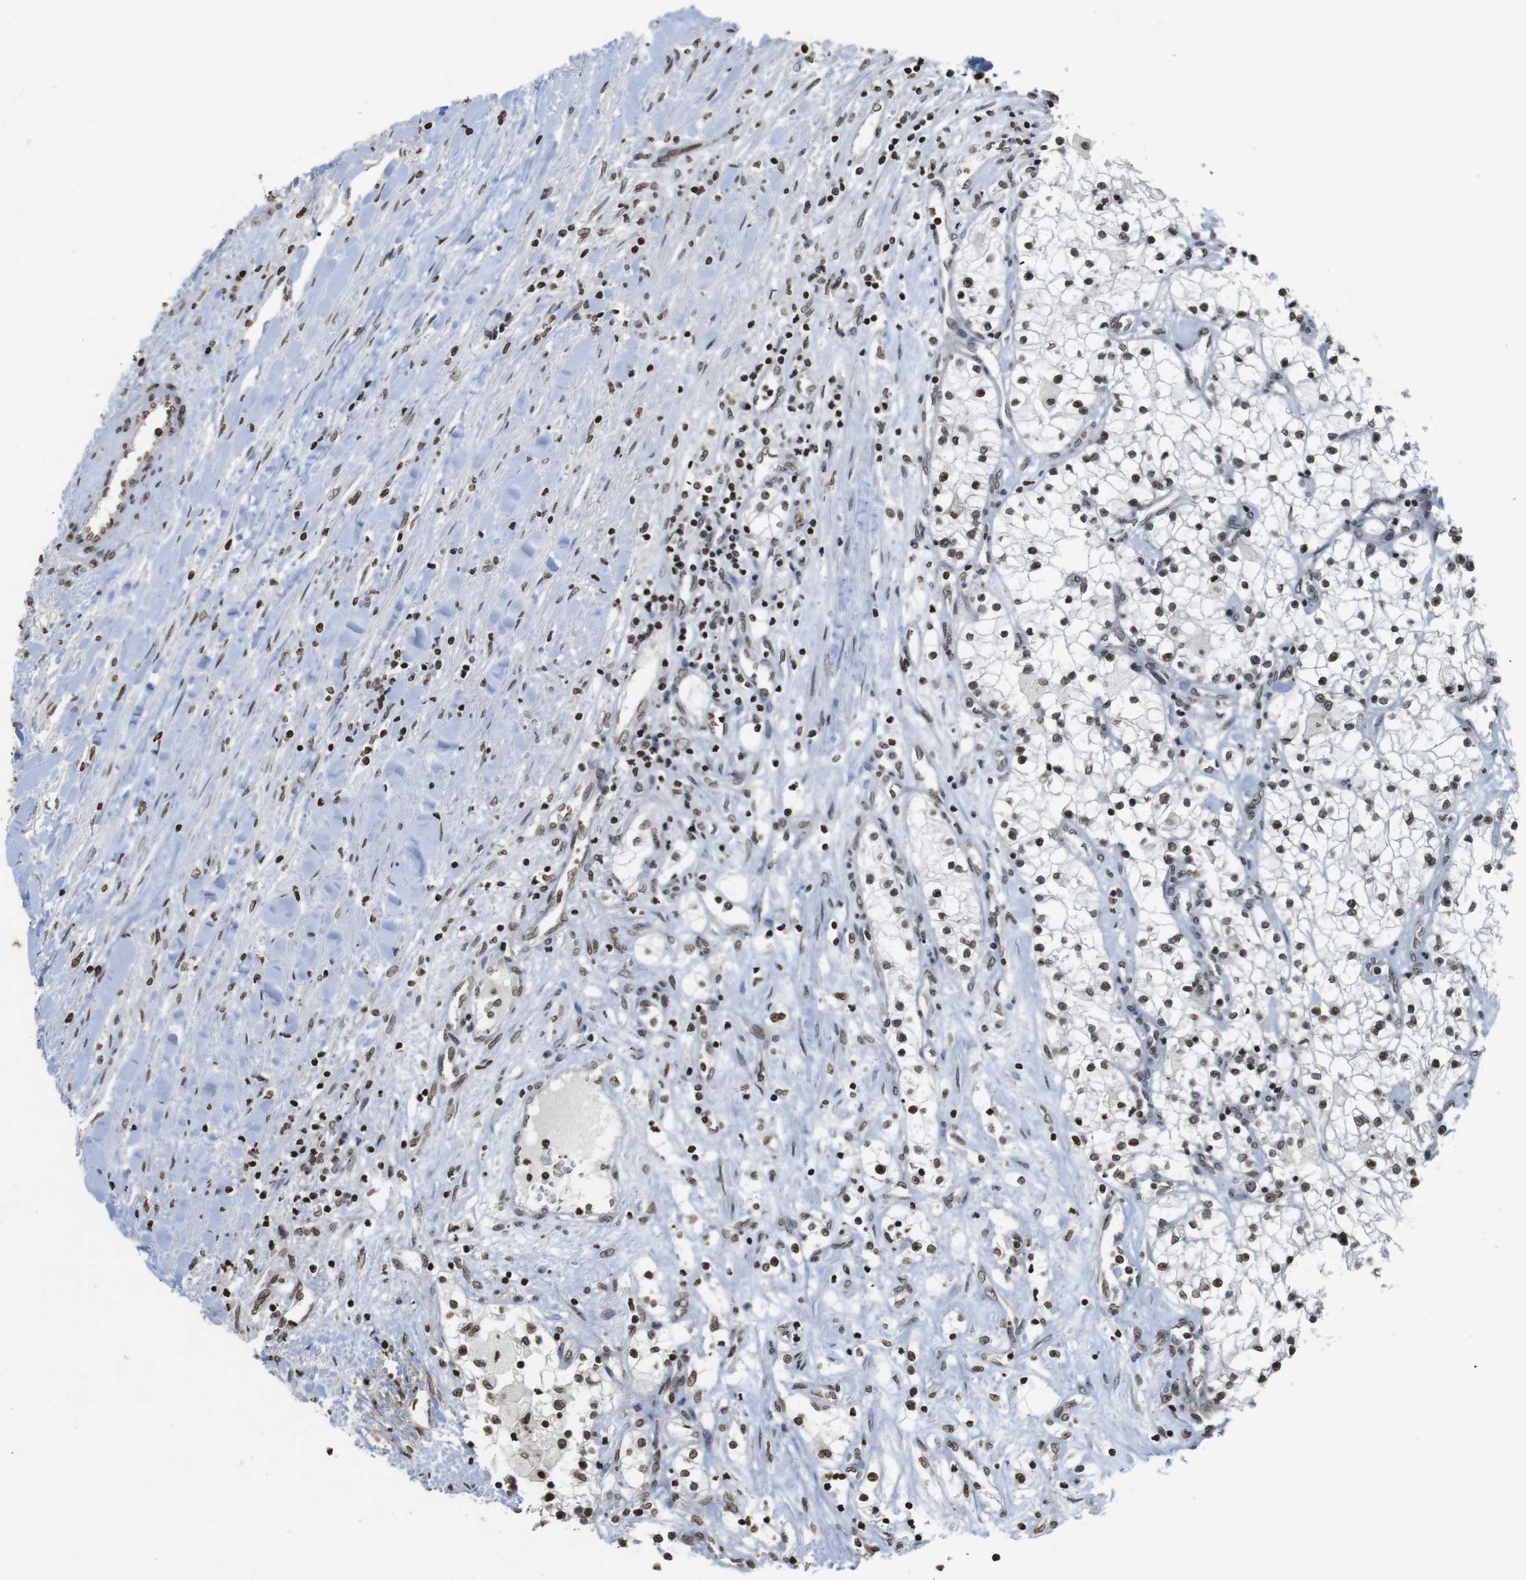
{"staining": {"intensity": "weak", "quantity": ">75%", "location": "nuclear"}, "tissue": "renal cancer", "cell_type": "Tumor cells", "image_type": "cancer", "snomed": [{"axis": "morphology", "description": "Adenocarcinoma, NOS"}, {"axis": "topography", "description": "Kidney"}], "caption": "Renal cancer stained with DAB (3,3'-diaminobenzidine) immunohistochemistry (IHC) reveals low levels of weak nuclear expression in approximately >75% of tumor cells. (Brightfield microscopy of DAB IHC at high magnification).", "gene": "FOXA3", "patient": {"sex": "male", "age": 68}}